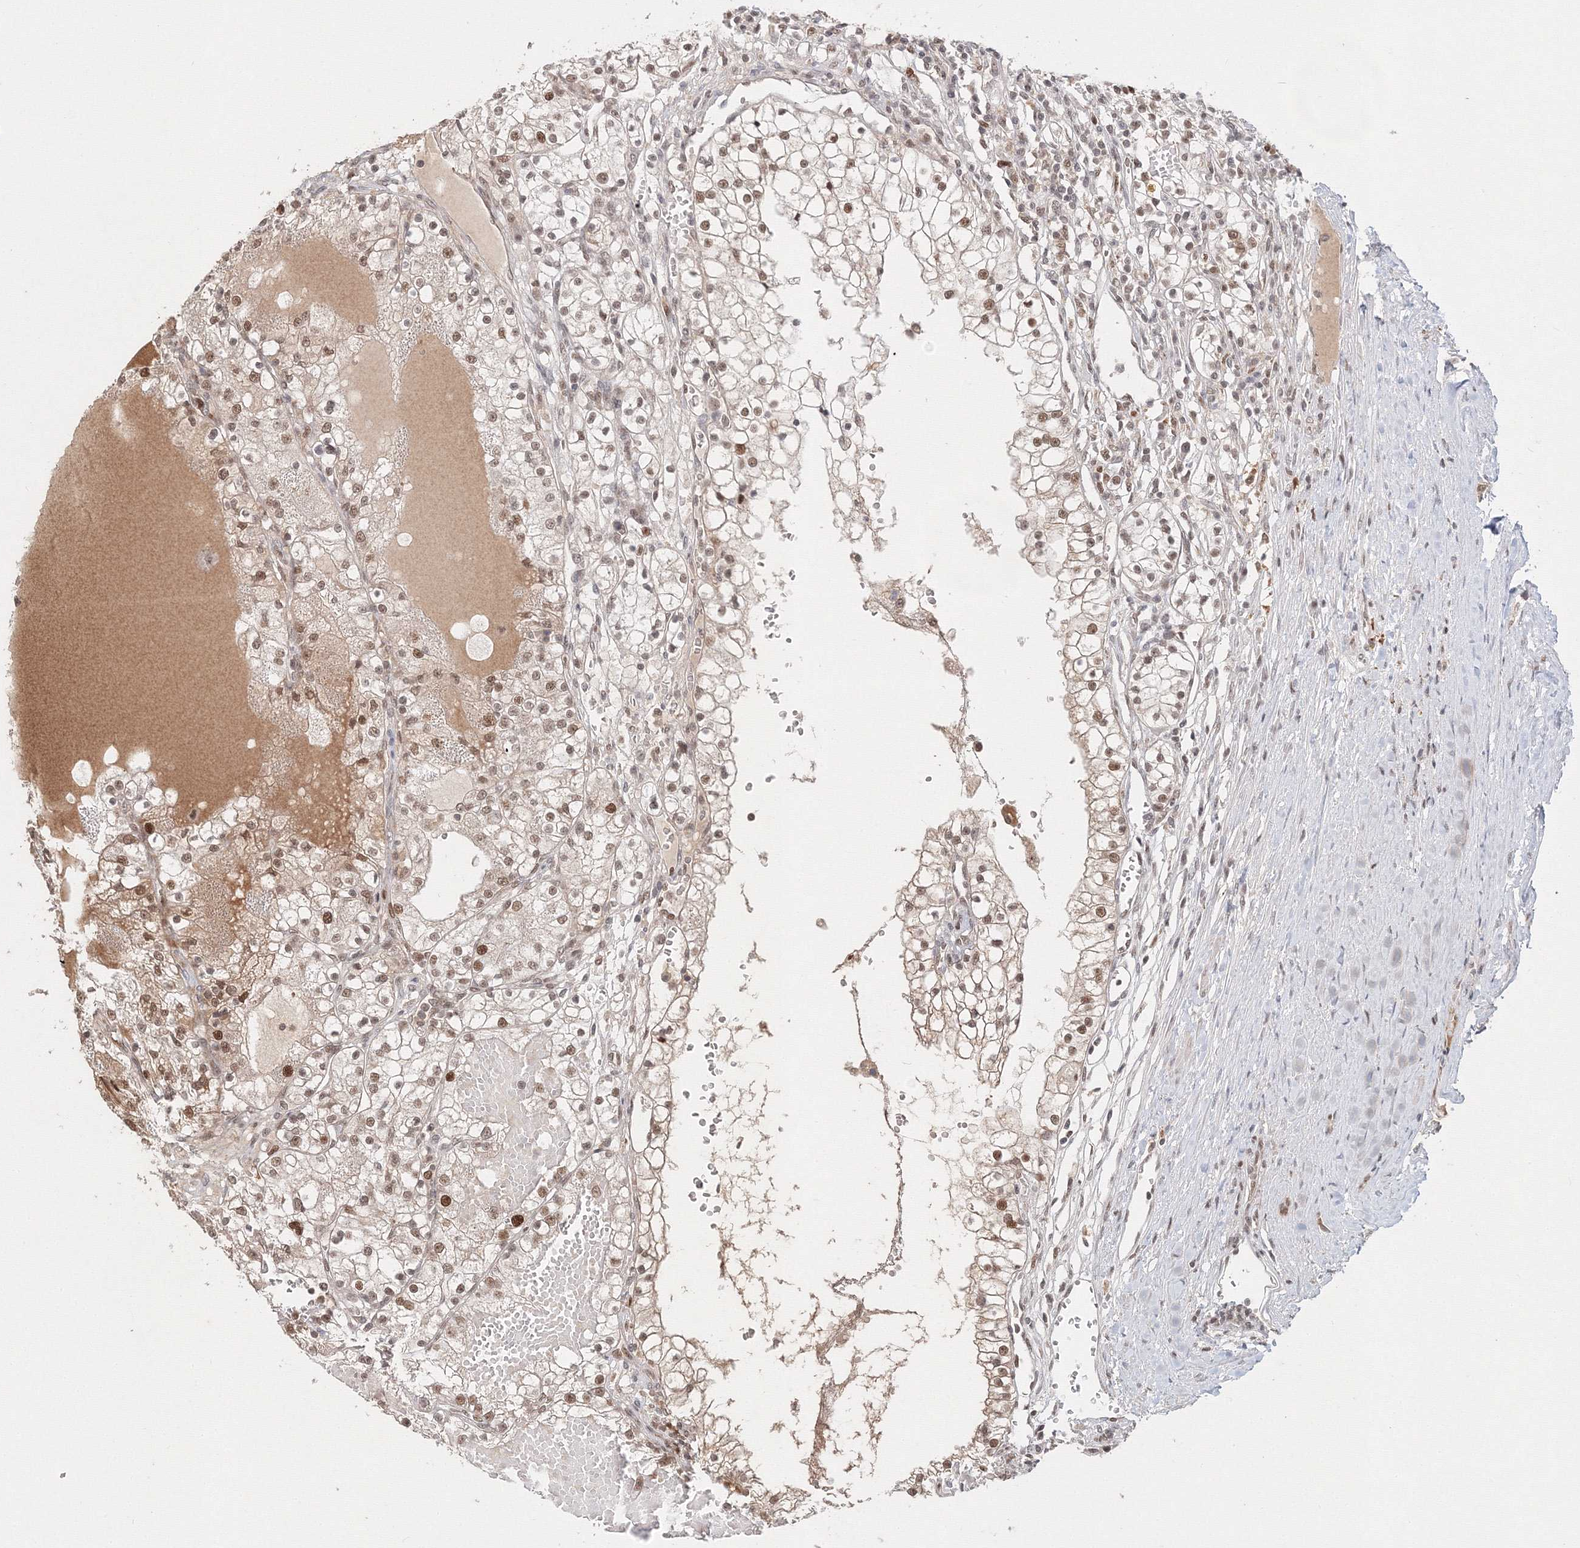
{"staining": {"intensity": "moderate", "quantity": ">75%", "location": "nuclear"}, "tissue": "renal cancer", "cell_type": "Tumor cells", "image_type": "cancer", "snomed": [{"axis": "morphology", "description": "Normal tissue, NOS"}, {"axis": "morphology", "description": "Adenocarcinoma, NOS"}, {"axis": "topography", "description": "Kidney"}], "caption": "Brown immunohistochemical staining in human renal cancer (adenocarcinoma) displays moderate nuclear positivity in about >75% of tumor cells.", "gene": "IWS1", "patient": {"sex": "male", "age": 68}}